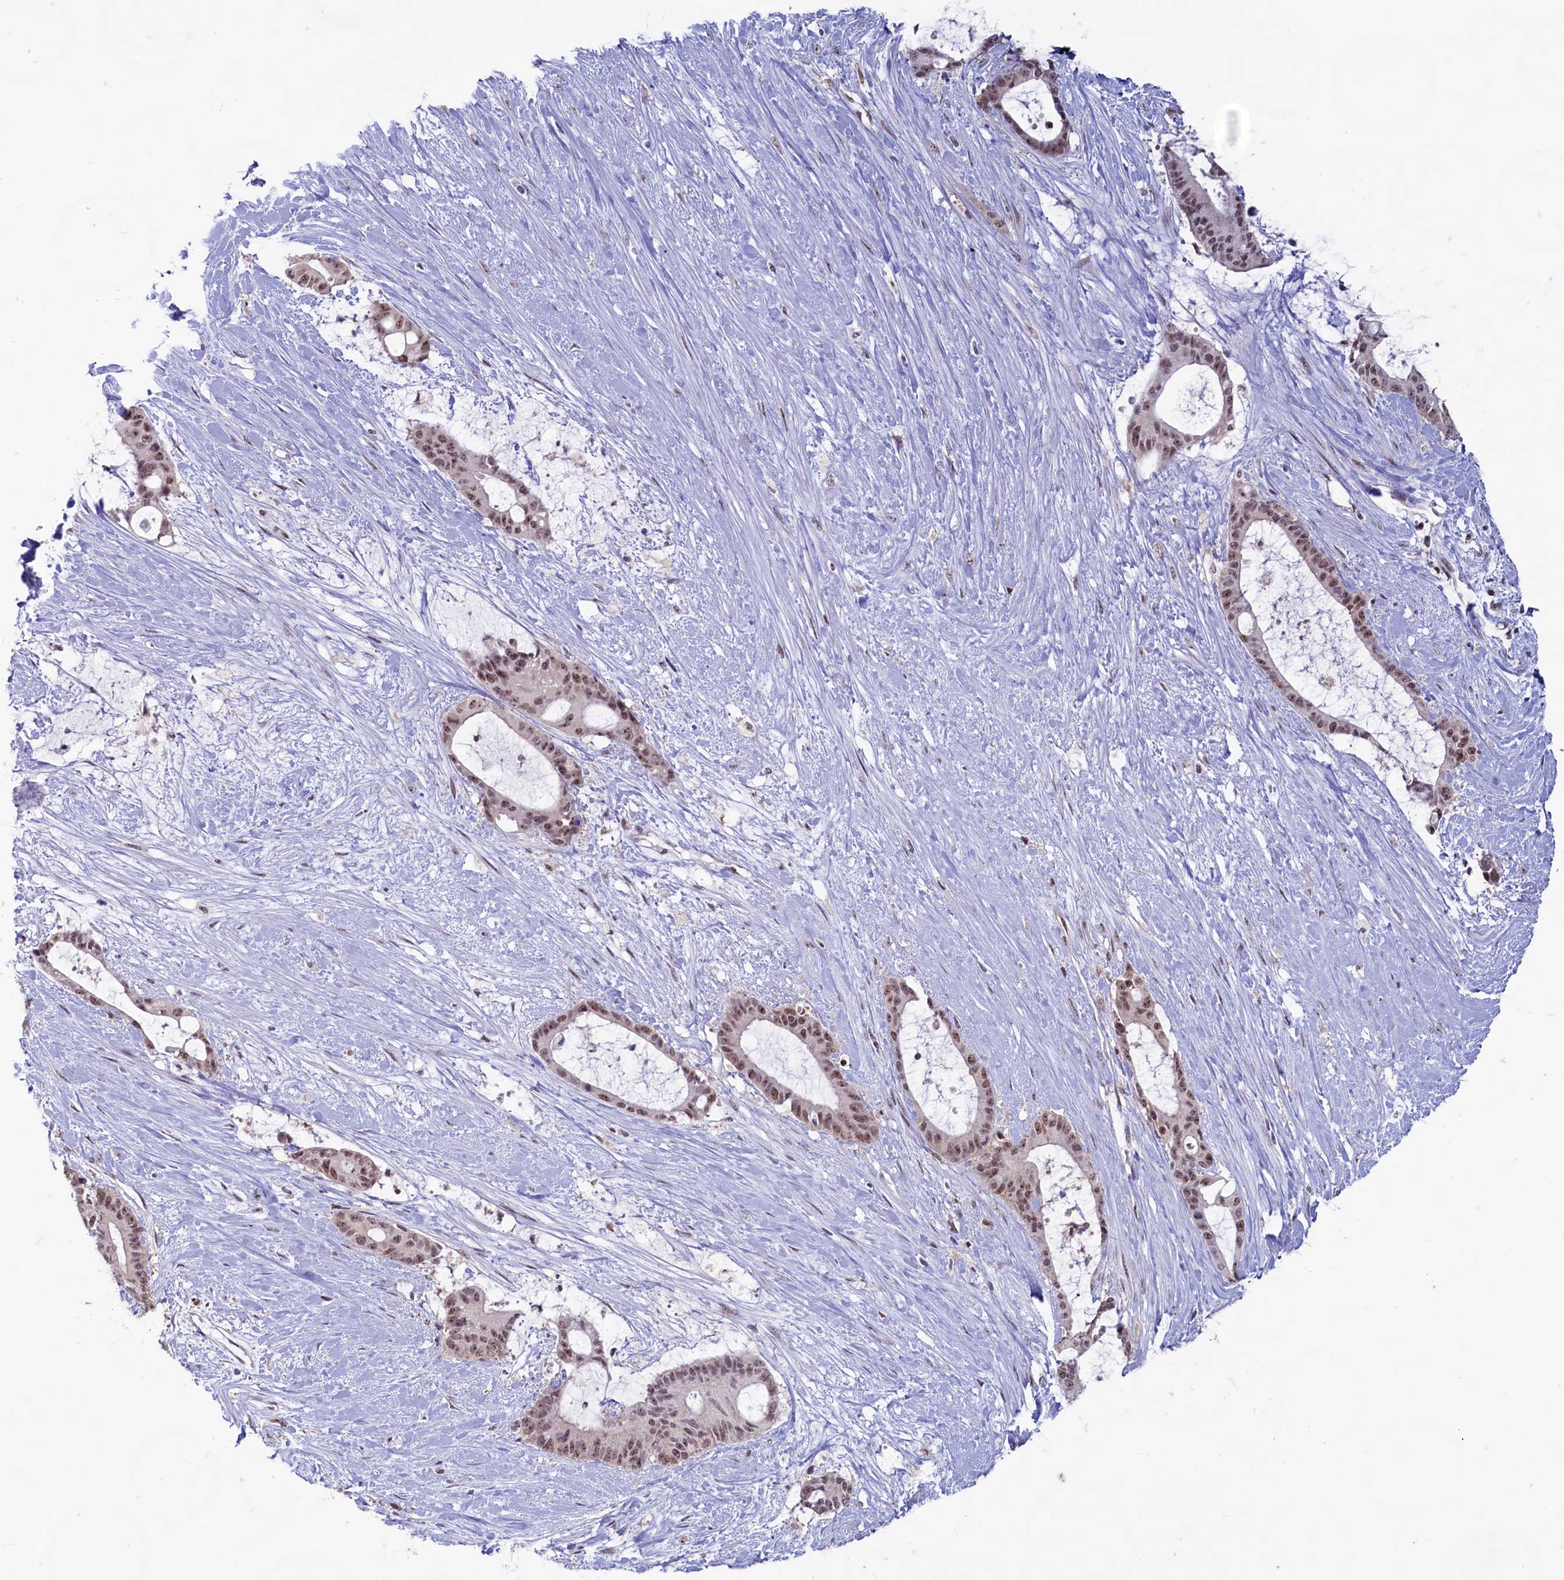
{"staining": {"intensity": "moderate", "quantity": ">75%", "location": "nuclear"}, "tissue": "liver cancer", "cell_type": "Tumor cells", "image_type": "cancer", "snomed": [{"axis": "morphology", "description": "Normal tissue, NOS"}, {"axis": "morphology", "description": "Cholangiocarcinoma"}, {"axis": "topography", "description": "Liver"}, {"axis": "topography", "description": "Peripheral nerve tissue"}], "caption": "Cholangiocarcinoma (liver) stained with a protein marker exhibits moderate staining in tumor cells.", "gene": "C1D", "patient": {"sex": "female", "age": 73}}